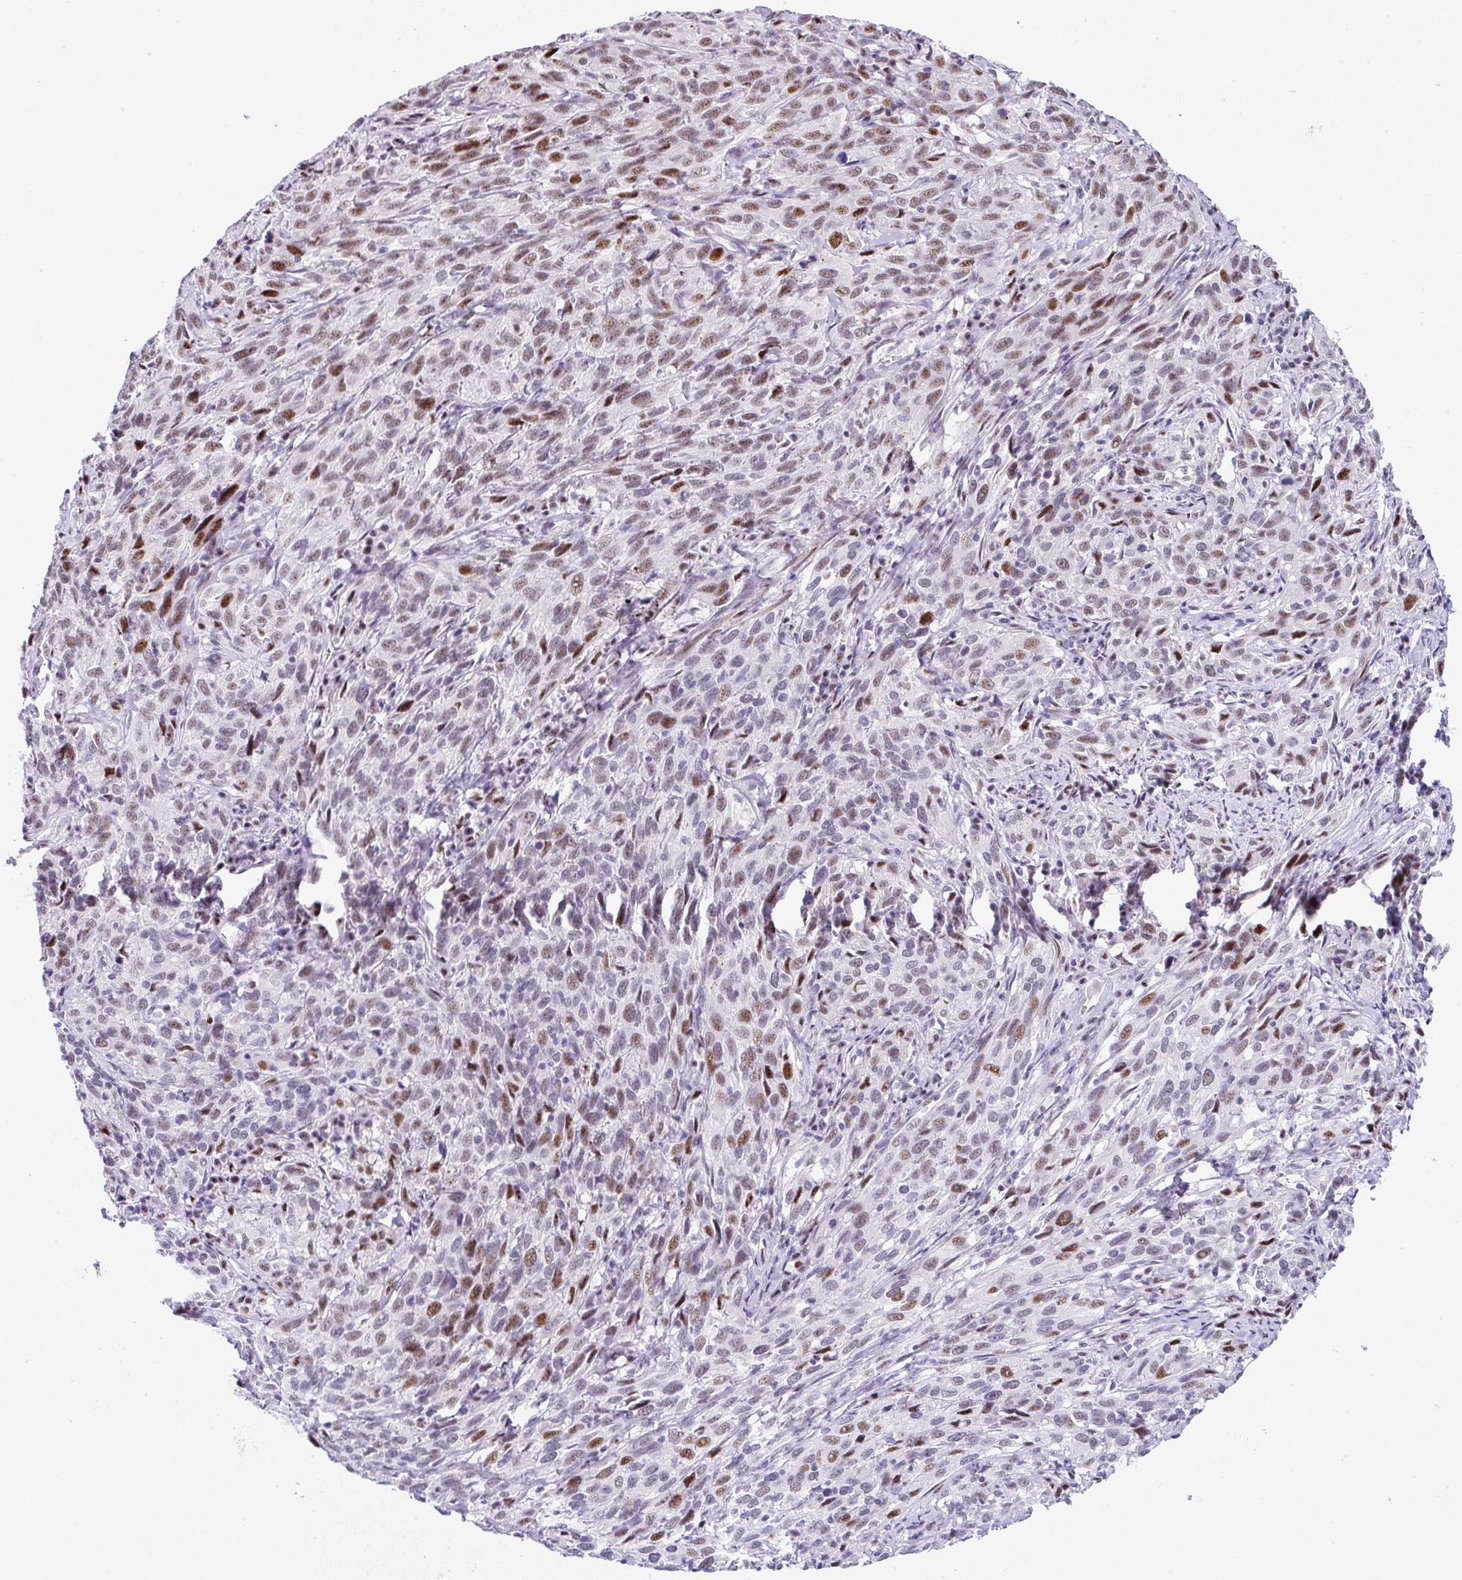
{"staining": {"intensity": "moderate", "quantity": ">75%", "location": "nuclear"}, "tissue": "cervical cancer", "cell_type": "Tumor cells", "image_type": "cancer", "snomed": [{"axis": "morphology", "description": "Squamous cell carcinoma, NOS"}, {"axis": "topography", "description": "Cervix"}], "caption": "An image of human squamous cell carcinoma (cervical) stained for a protein displays moderate nuclear brown staining in tumor cells. The staining was performed using DAB (3,3'-diaminobenzidine), with brown indicating positive protein expression. Nuclei are stained blue with hematoxylin.", "gene": "NR1D2", "patient": {"sex": "female", "age": 51}}